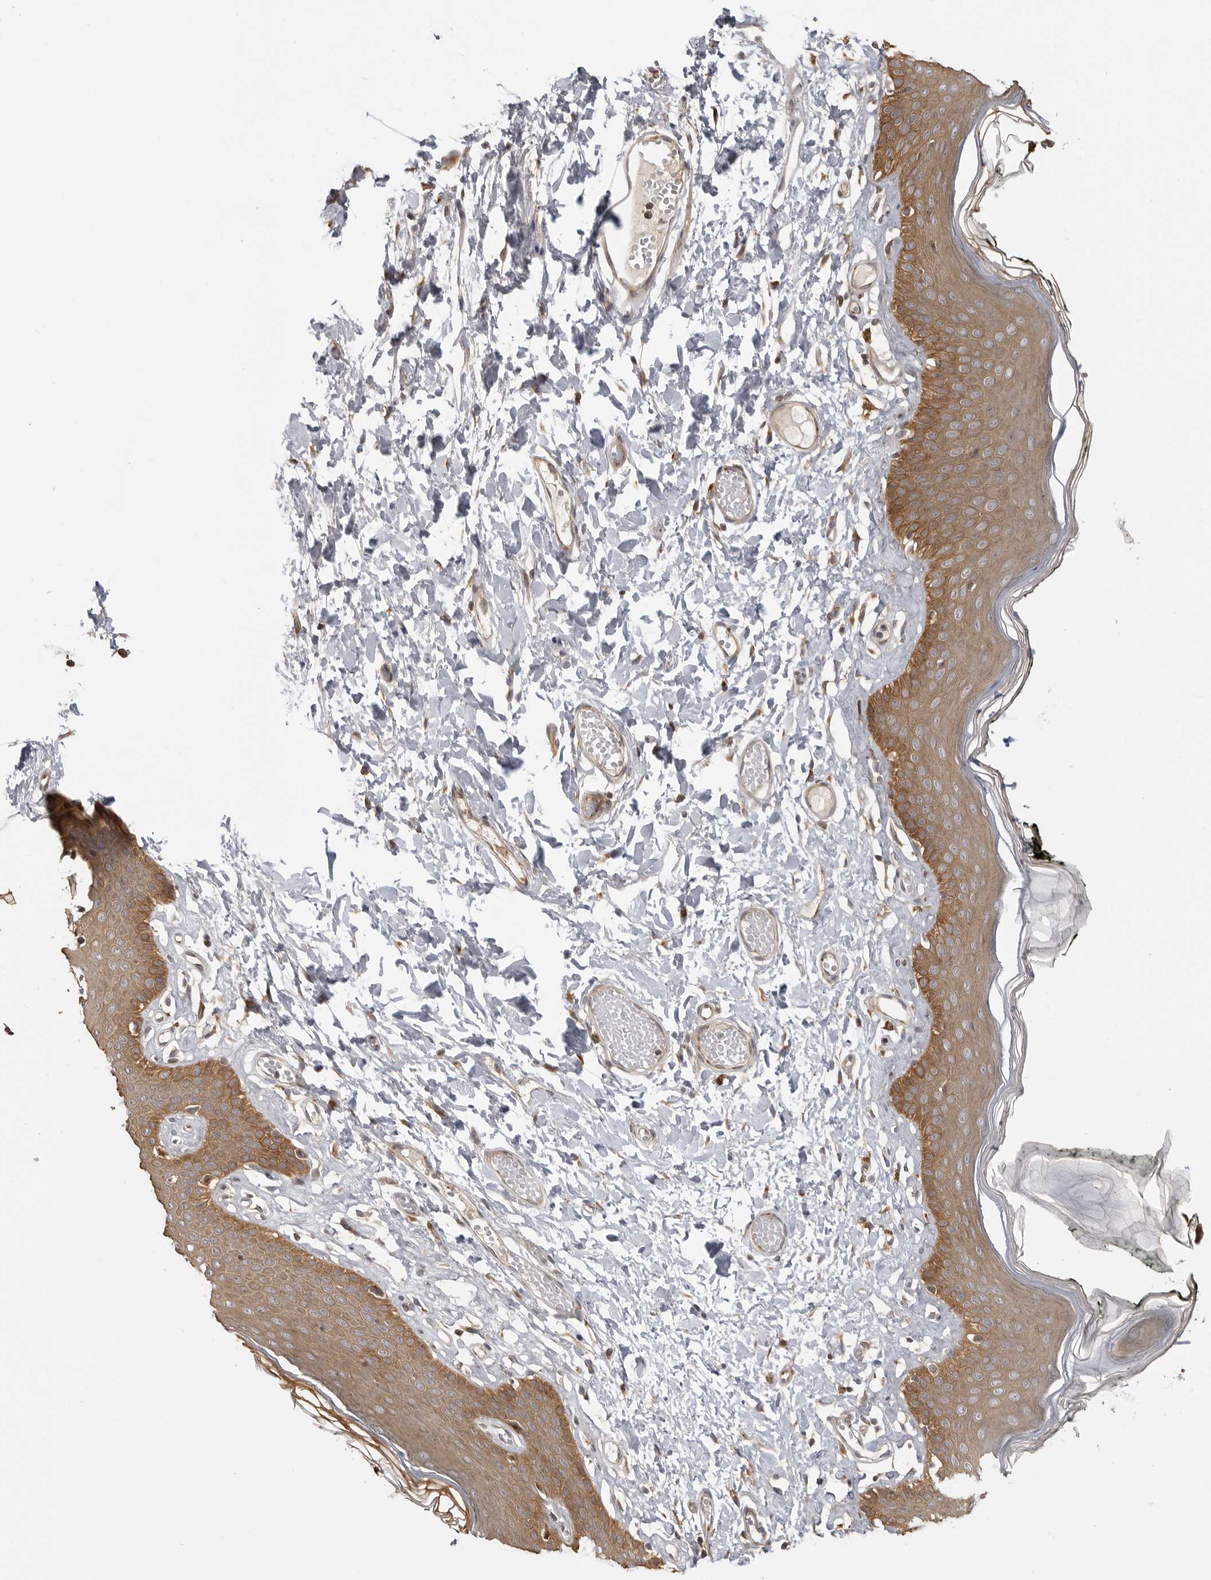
{"staining": {"intensity": "moderate", "quantity": ">75%", "location": "cytoplasmic/membranous"}, "tissue": "skin", "cell_type": "Epidermal cells", "image_type": "normal", "snomed": [{"axis": "morphology", "description": "Normal tissue, NOS"}, {"axis": "morphology", "description": "Inflammation, NOS"}, {"axis": "topography", "description": "Vulva"}], "caption": "This is a photomicrograph of immunohistochemistry (IHC) staining of normal skin, which shows moderate expression in the cytoplasmic/membranous of epidermal cells.", "gene": "IDO1", "patient": {"sex": "female", "age": 84}}